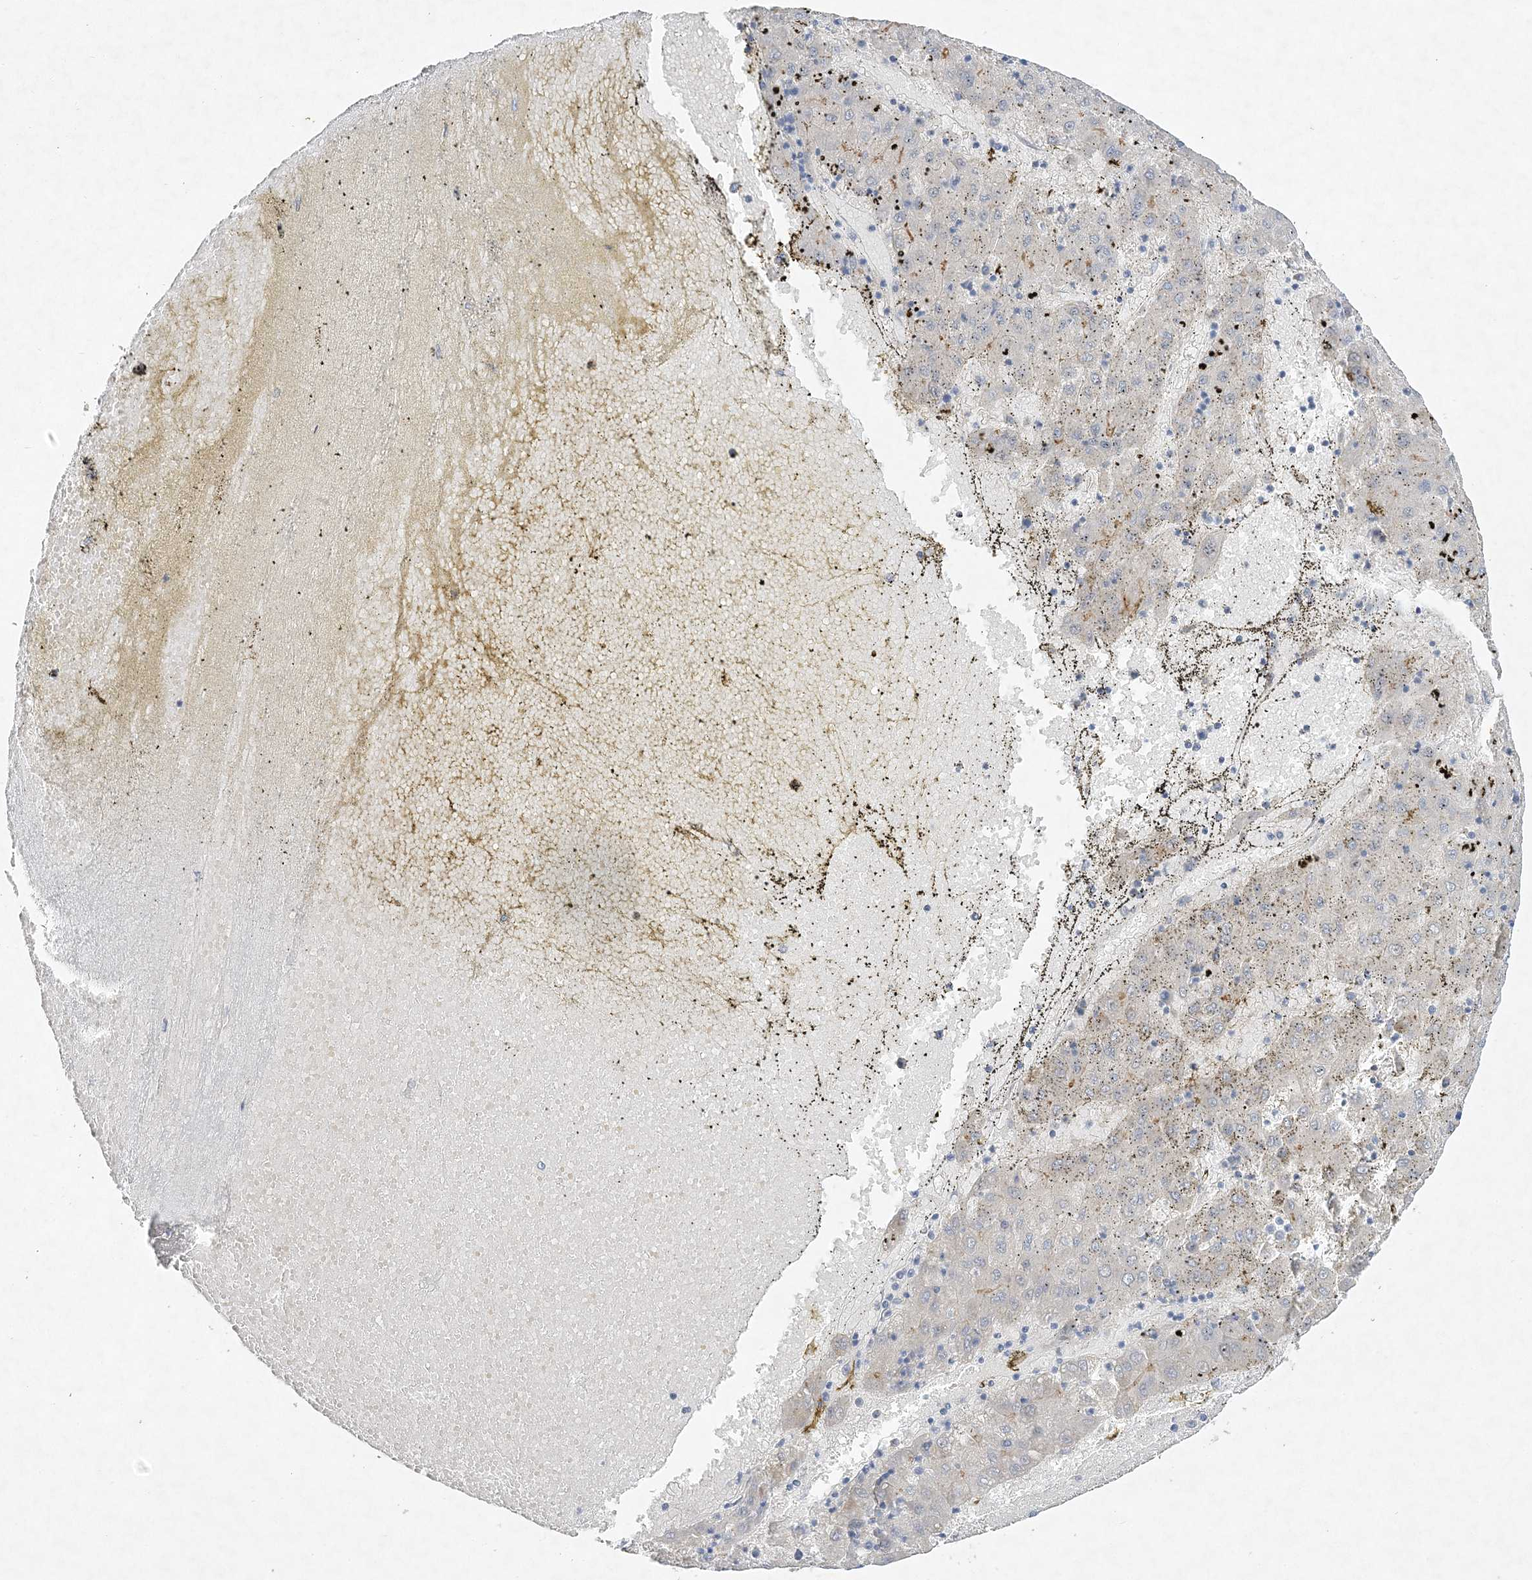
{"staining": {"intensity": "negative", "quantity": "none", "location": "none"}, "tissue": "liver cancer", "cell_type": "Tumor cells", "image_type": "cancer", "snomed": [{"axis": "morphology", "description": "Carcinoma, Hepatocellular, NOS"}, {"axis": "topography", "description": "Liver"}], "caption": "There is no significant staining in tumor cells of liver hepatocellular carcinoma.", "gene": "MAT2B", "patient": {"sex": "male", "age": 72}}